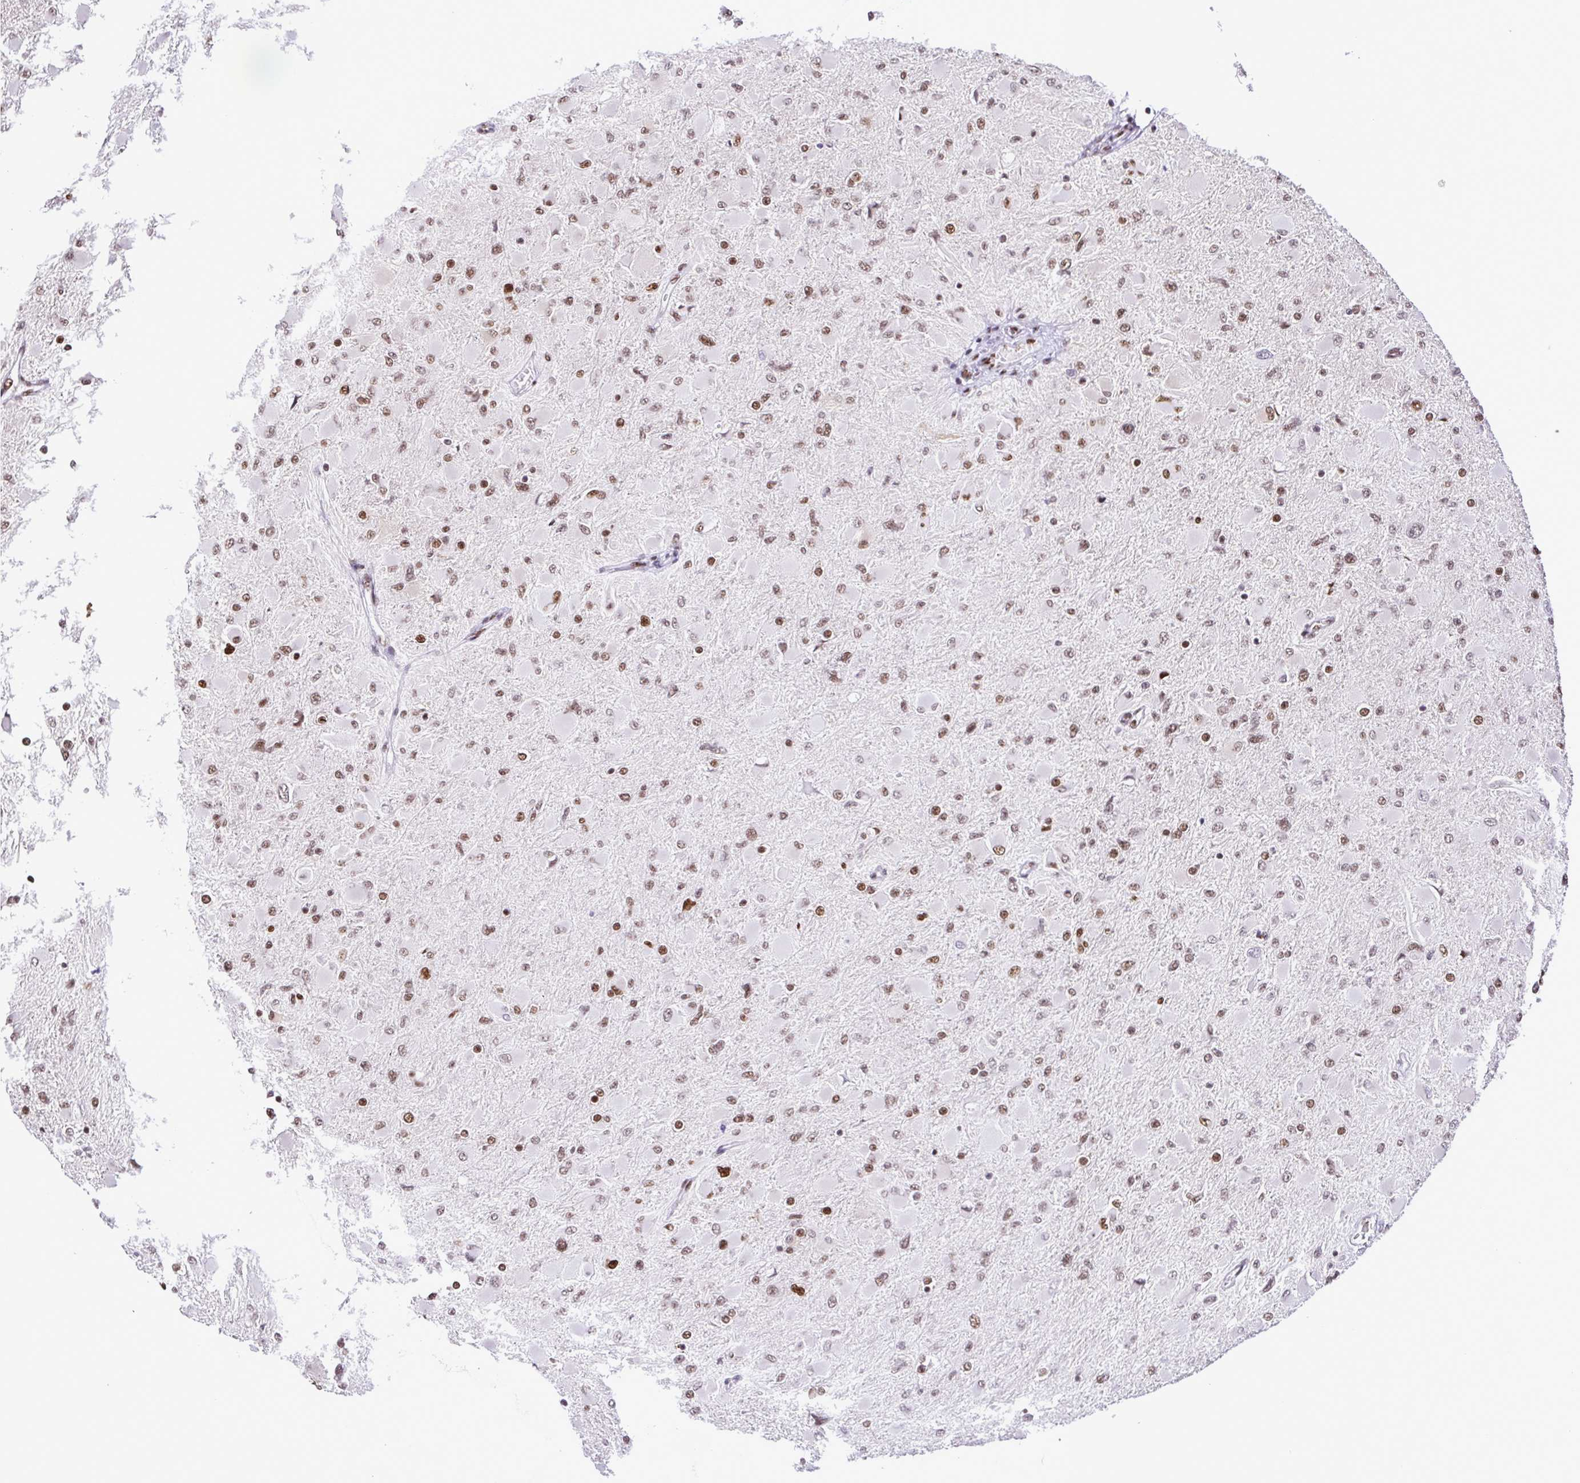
{"staining": {"intensity": "moderate", "quantity": ">75%", "location": "nuclear"}, "tissue": "glioma", "cell_type": "Tumor cells", "image_type": "cancer", "snomed": [{"axis": "morphology", "description": "Glioma, malignant, High grade"}, {"axis": "topography", "description": "Cerebral cortex"}], "caption": "Immunohistochemistry (IHC) staining of glioma, which shows medium levels of moderate nuclear staining in approximately >75% of tumor cells indicating moderate nuclear protein expression. The staining was performed using DAB (3,3'-diaminobenzidine) (brown) for protein detection and nuclei were counterstained in hematoxylin (blue).", "gene": "TRIM28", "patient": {"sex": "female", "age": 36}}